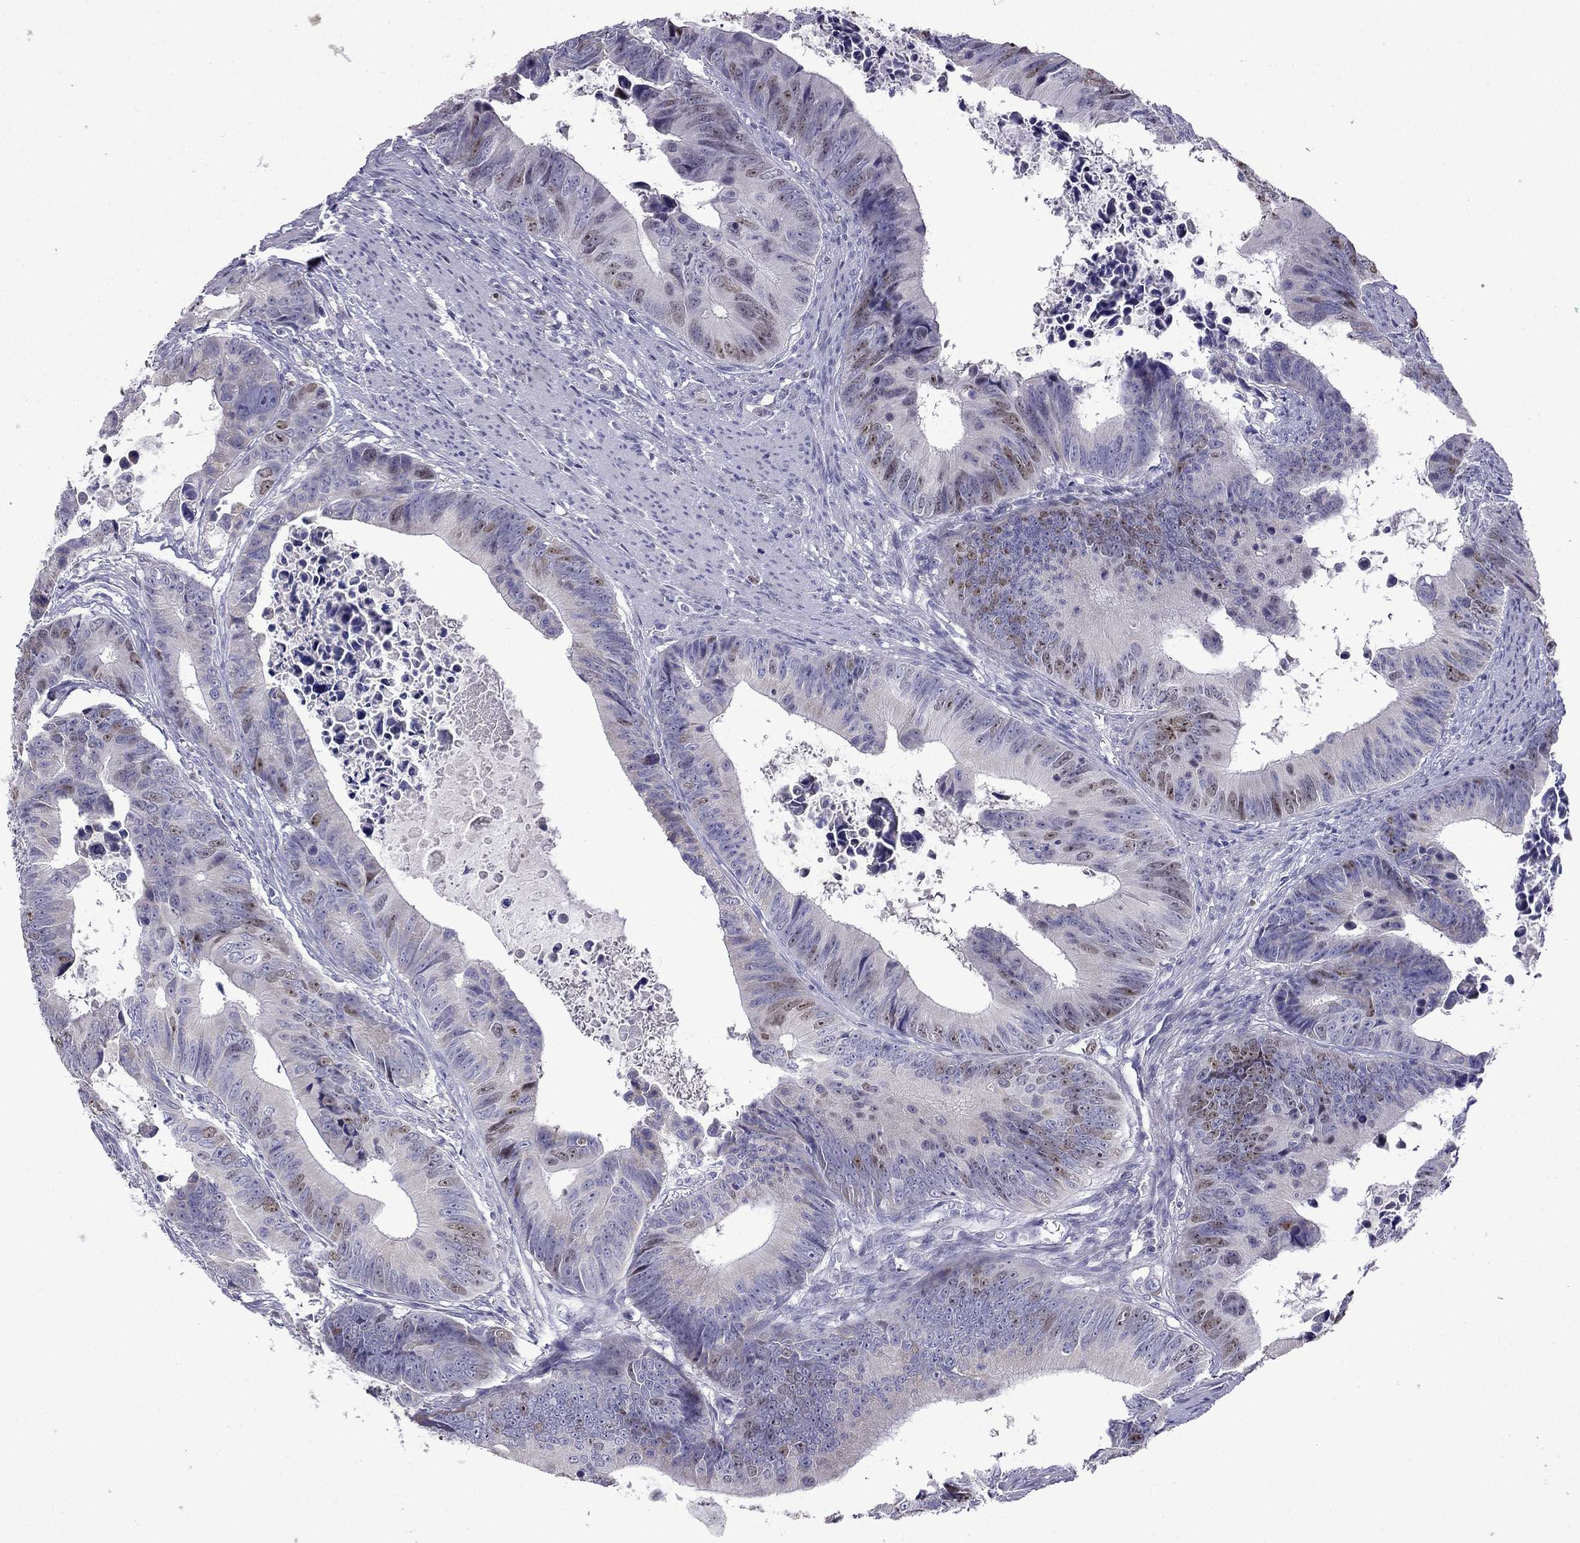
{"staining": {"intensity": "moderate", "quantity": "<25%", "location": "nuclear"}, "tissue": "colorectal cancer", "cell_type": "Tumor cells", "image_type": "cancer", "snomed": [{"axis": "morphology", "description": "Adenocarcinoma, NOS"}, {"axis": "topography", "description": "Colon"}], "caption": "There is low levels of moderate nuclear positivity in tumor cells of colorectal adenocarcinoma, as demonstrated by immunohistochemical staining (brown color).", "gene": "UHRF1", "patient": {"sex": "female", "age": 87}}